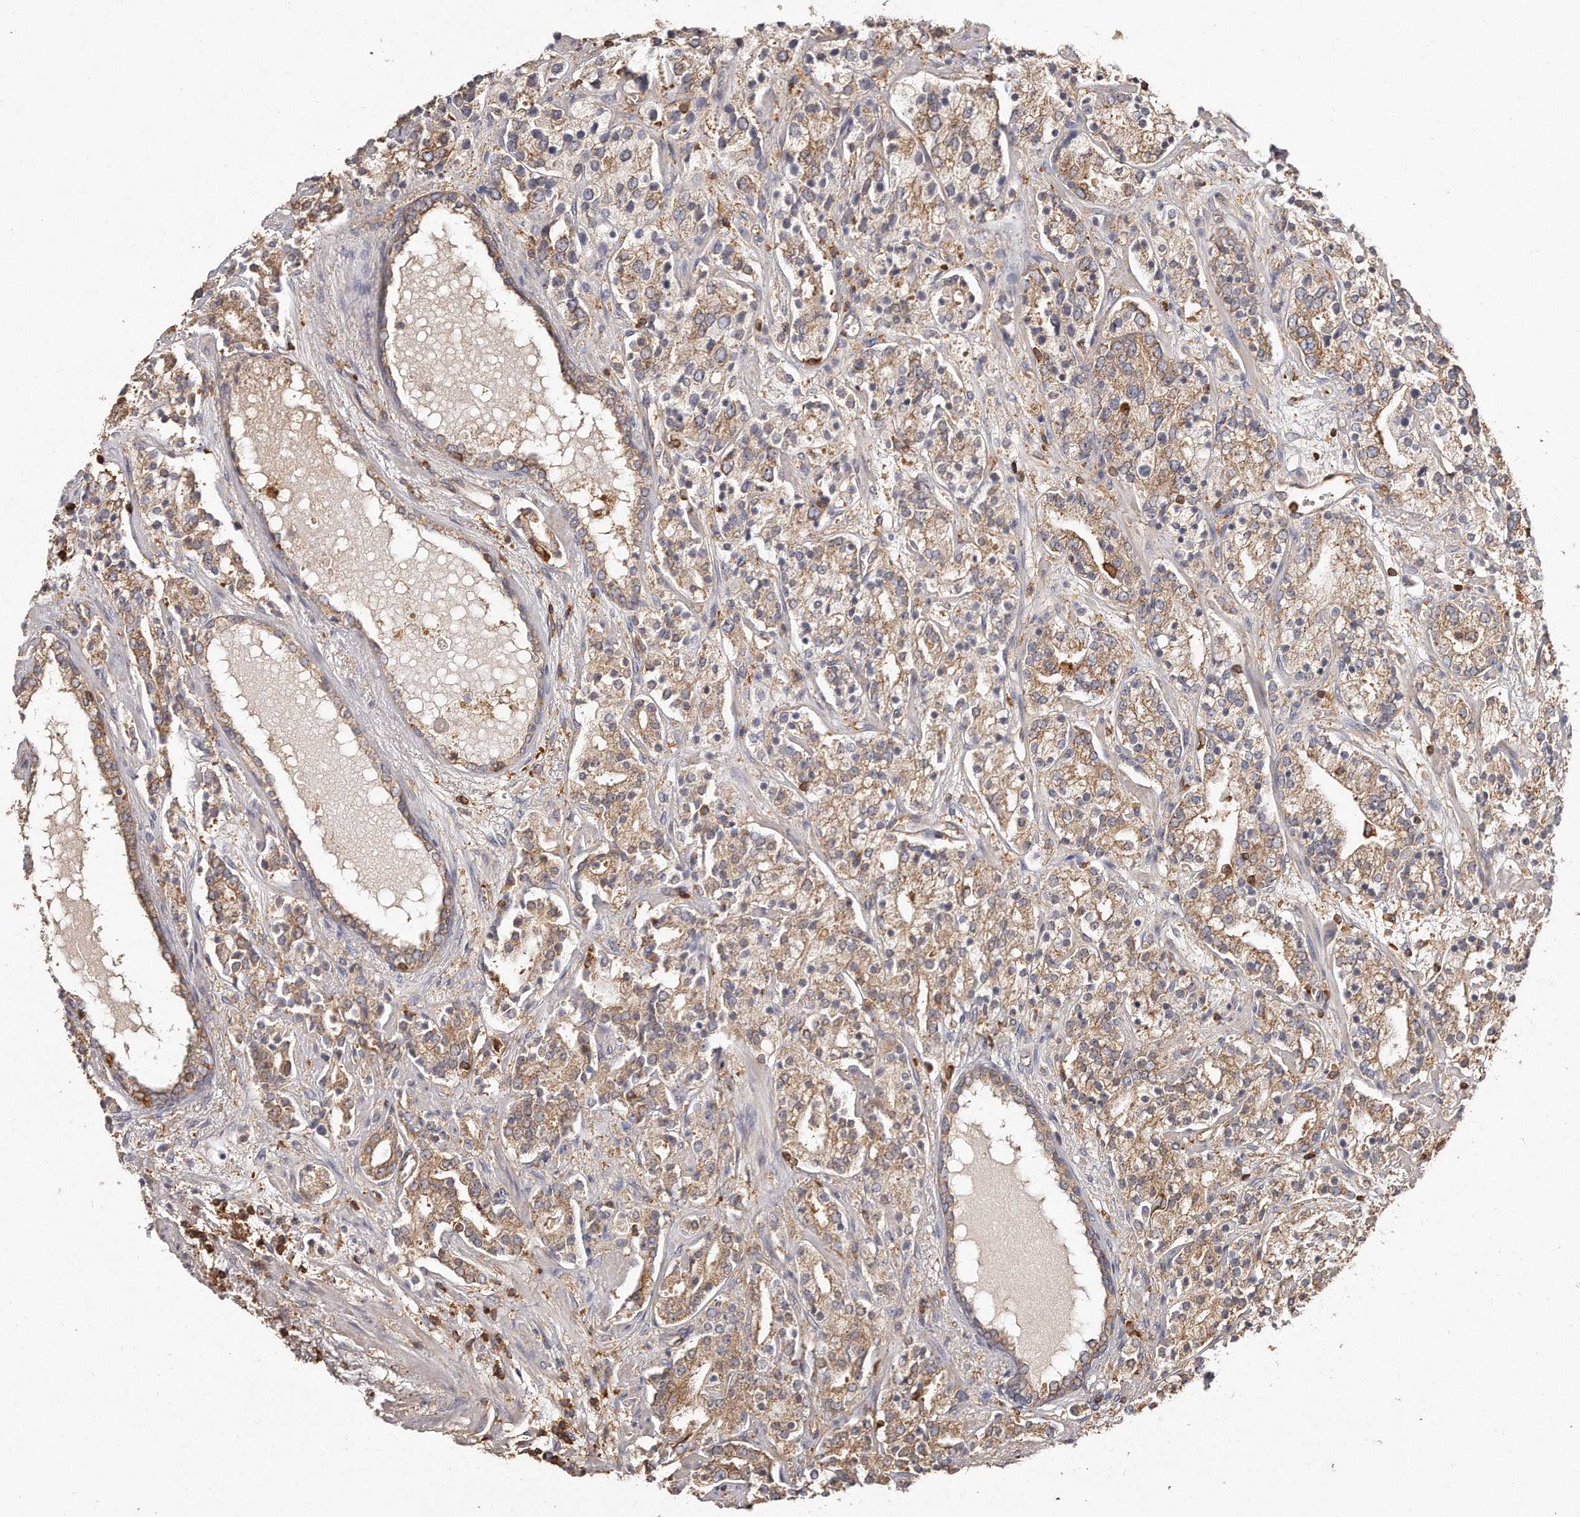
{"staining": {"intensity": "moderate", "quantity": "25%-75%", "location": "cytoplasmic/membranous"}, "tissue": "prostate cancer", "cell_type": "Tumor cells", "image_type": "cancer", "snomed": [{"axis": "morphology", "description": "Adenocarcinoma, High grade"}, {"axis": "topography", "description": "Prostate"}], "caption": "The immunohistochemical stain labels moderate cytoplasmic/membranous positivity in tumor cells of prostate adenocarcinoma (high-grade) tissue.", "gene": "CAP1", "patient": {"sex": "male", "age": 71}}